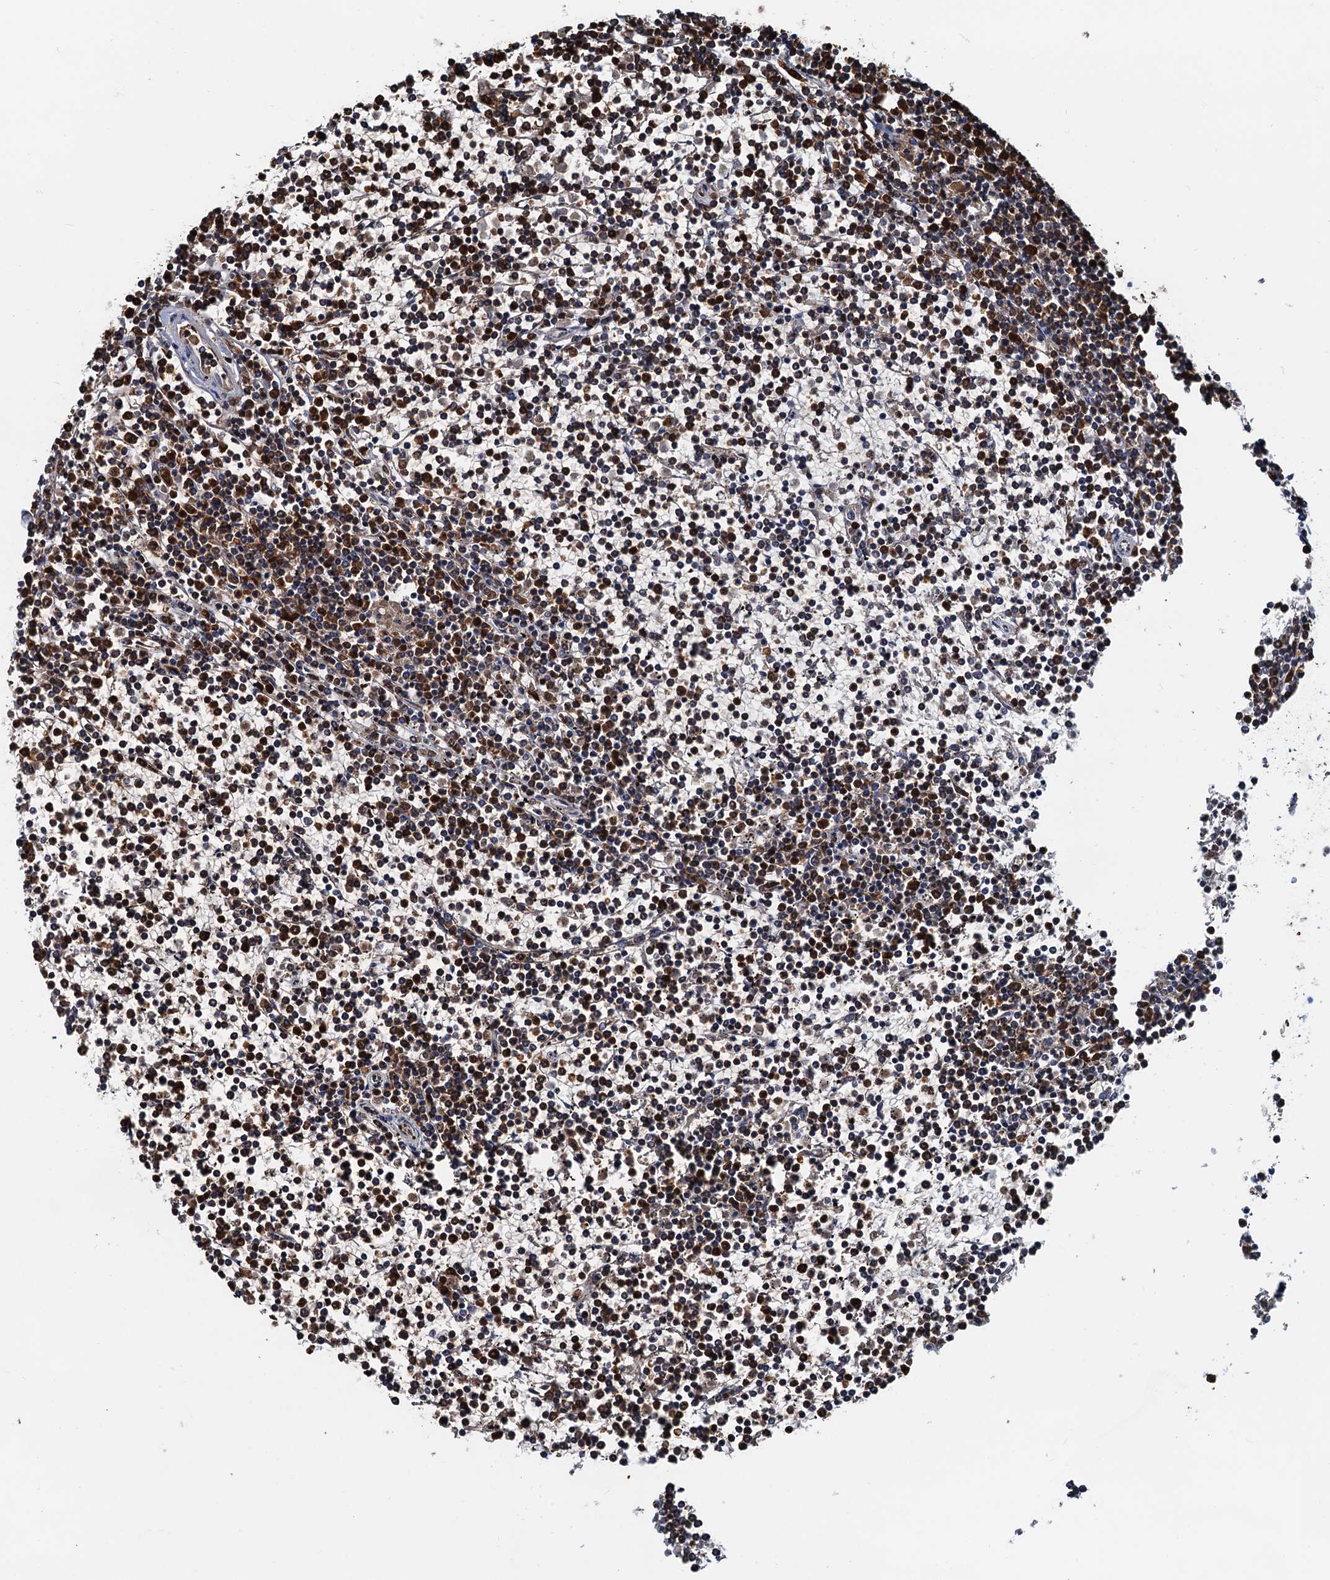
{"staining": {"intensity": "strong", "quantity": ">75%", "location": "cytoplasmic/membranous"}, "tissue": "lymphoma", "cell_type": "Tumor cells", "image_type": "cancer", "snomed": [{"axis": "morphology", "description": "Malignant lymphoma, non-Hodgkin's type, Low grade"}, {"axis": "topography", "description": "Spleen"}], "caption": "Immunohistochemical staining of human low-grade malignant lymphoma, non-Hodgkin's type shows high levels of strong cytoplasmic/membranous protein positivity in approximately >75% of tumor cells. The staining was performed using DAB (3,3'-diaminobenzidine) to visualize the protein expression in brown, while the nuclei were stained in blue with hematoxylin (Magnification: 20x).", "gene": "AAGAB", "patient": {"sex": "female", "age": 19}}